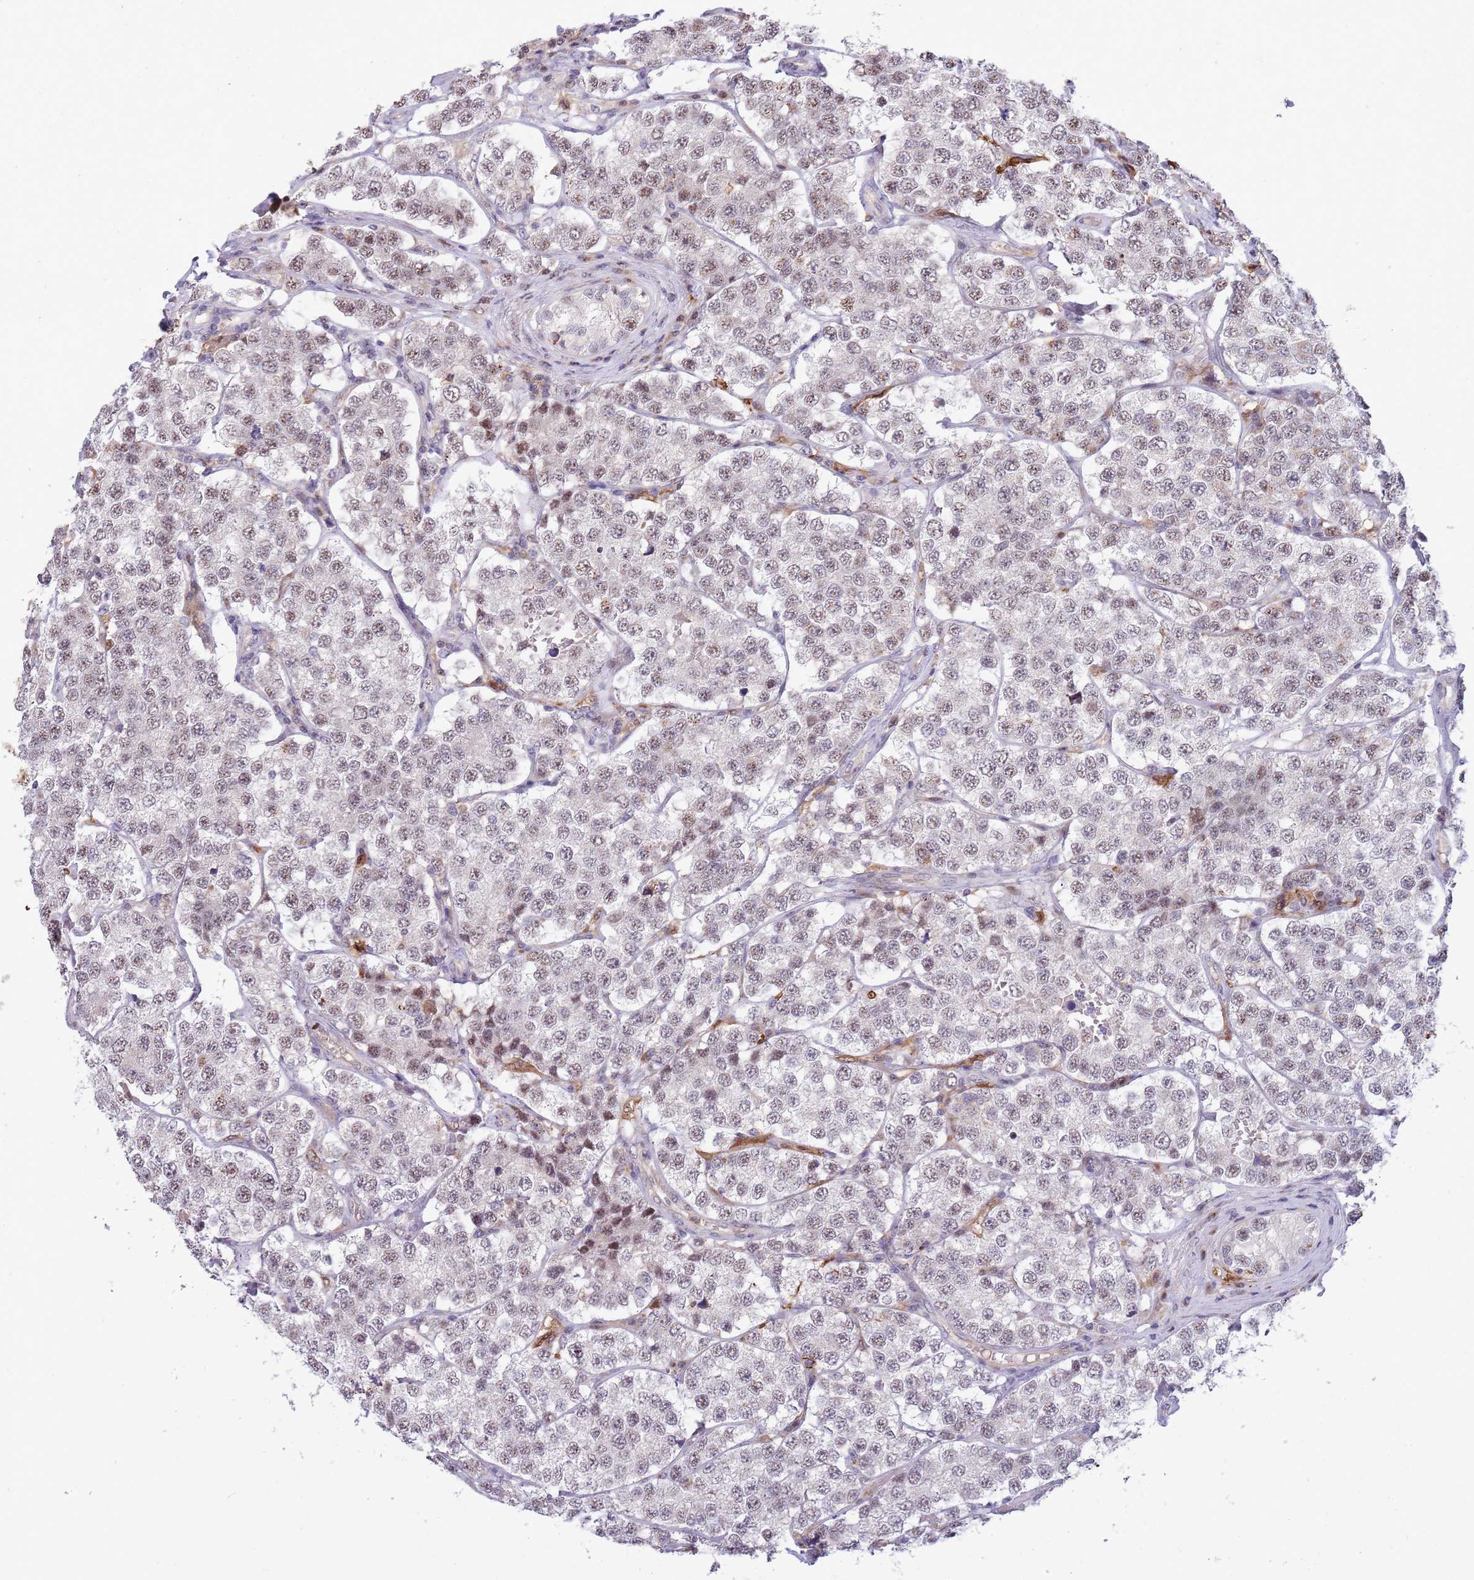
{"staining": {"intensity": "weak", "quantity": "25%-75%", "location": "nuclear"}, "tissue": "testis cancer", "cell_type": "Tumor cells", "image_type": "cancer", "snomed": [{"axis": "morphology", "description": "Seminoma, NOS"}, {"axis": "topography", "description": "Testis"}], "caption": "Testis cancer stained with immunohistochemistry (IHC) displays weak nuclear expression in approximately 25%-75% of tumor cells. (DAB IHC with brightfield microscopy, high magnification).", "gene": "CCNJL", "patient": {"sex": "male", "age": 34}}